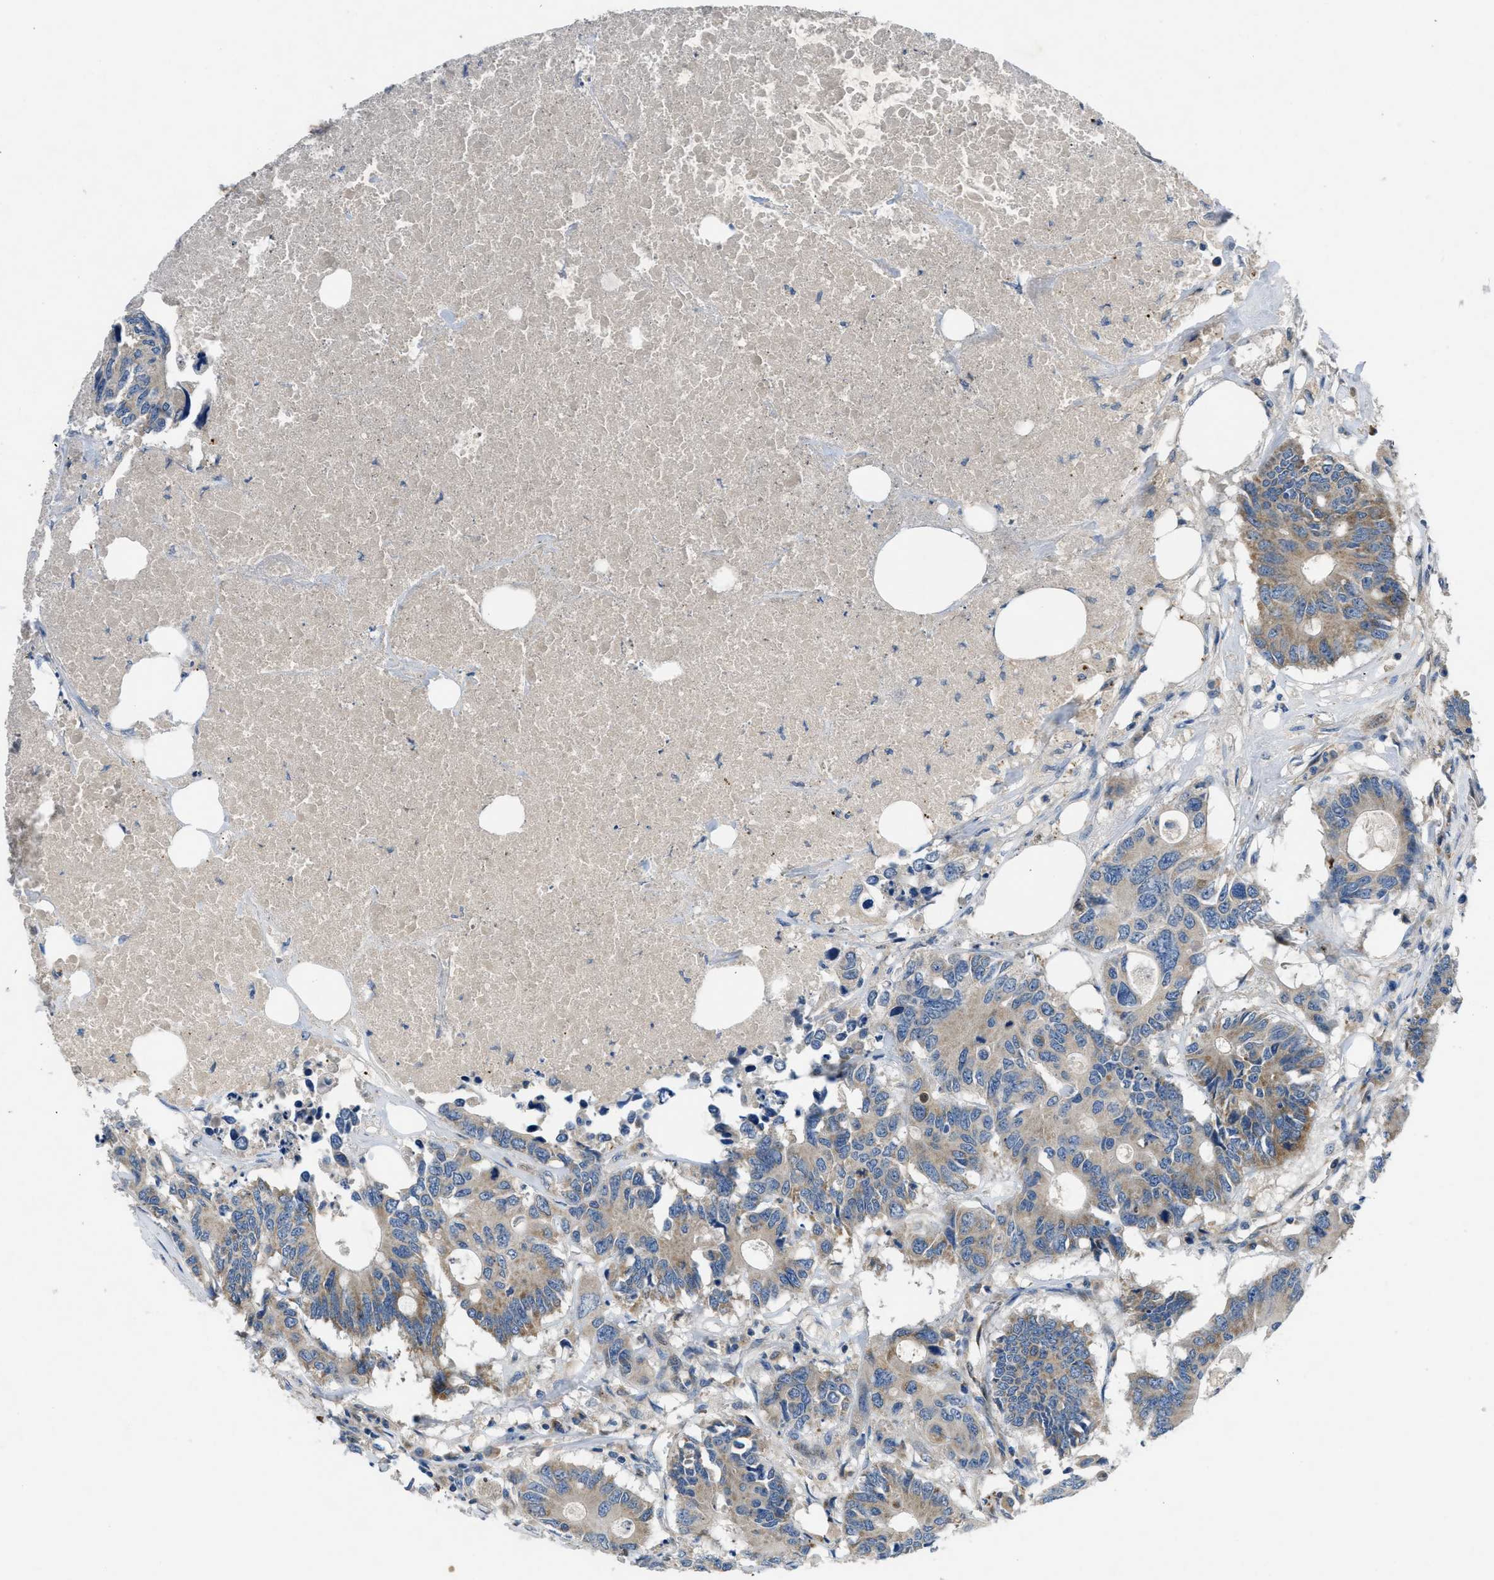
{"staining": {"intensity": "moderate", "quantity": ">75%", "location": "cytoplasmic/membranous"}, "tissue": "colorectal cancer", "cell_type": "Tumor cells", "image_type": "cancer", "snomed": [{"axis": "morphology", "description": "Adenocarcinoma, NOS"}, {"axis": "topography", "description": "Colon"}], "caption": "A brown stain highlights moderate cytoplasmic/membranous staining of a protein in colorectal cancer (adenocarcinoma) tumor cells.", "gene": "PNKD", "patient": {"sex": "male", "age": 71}}